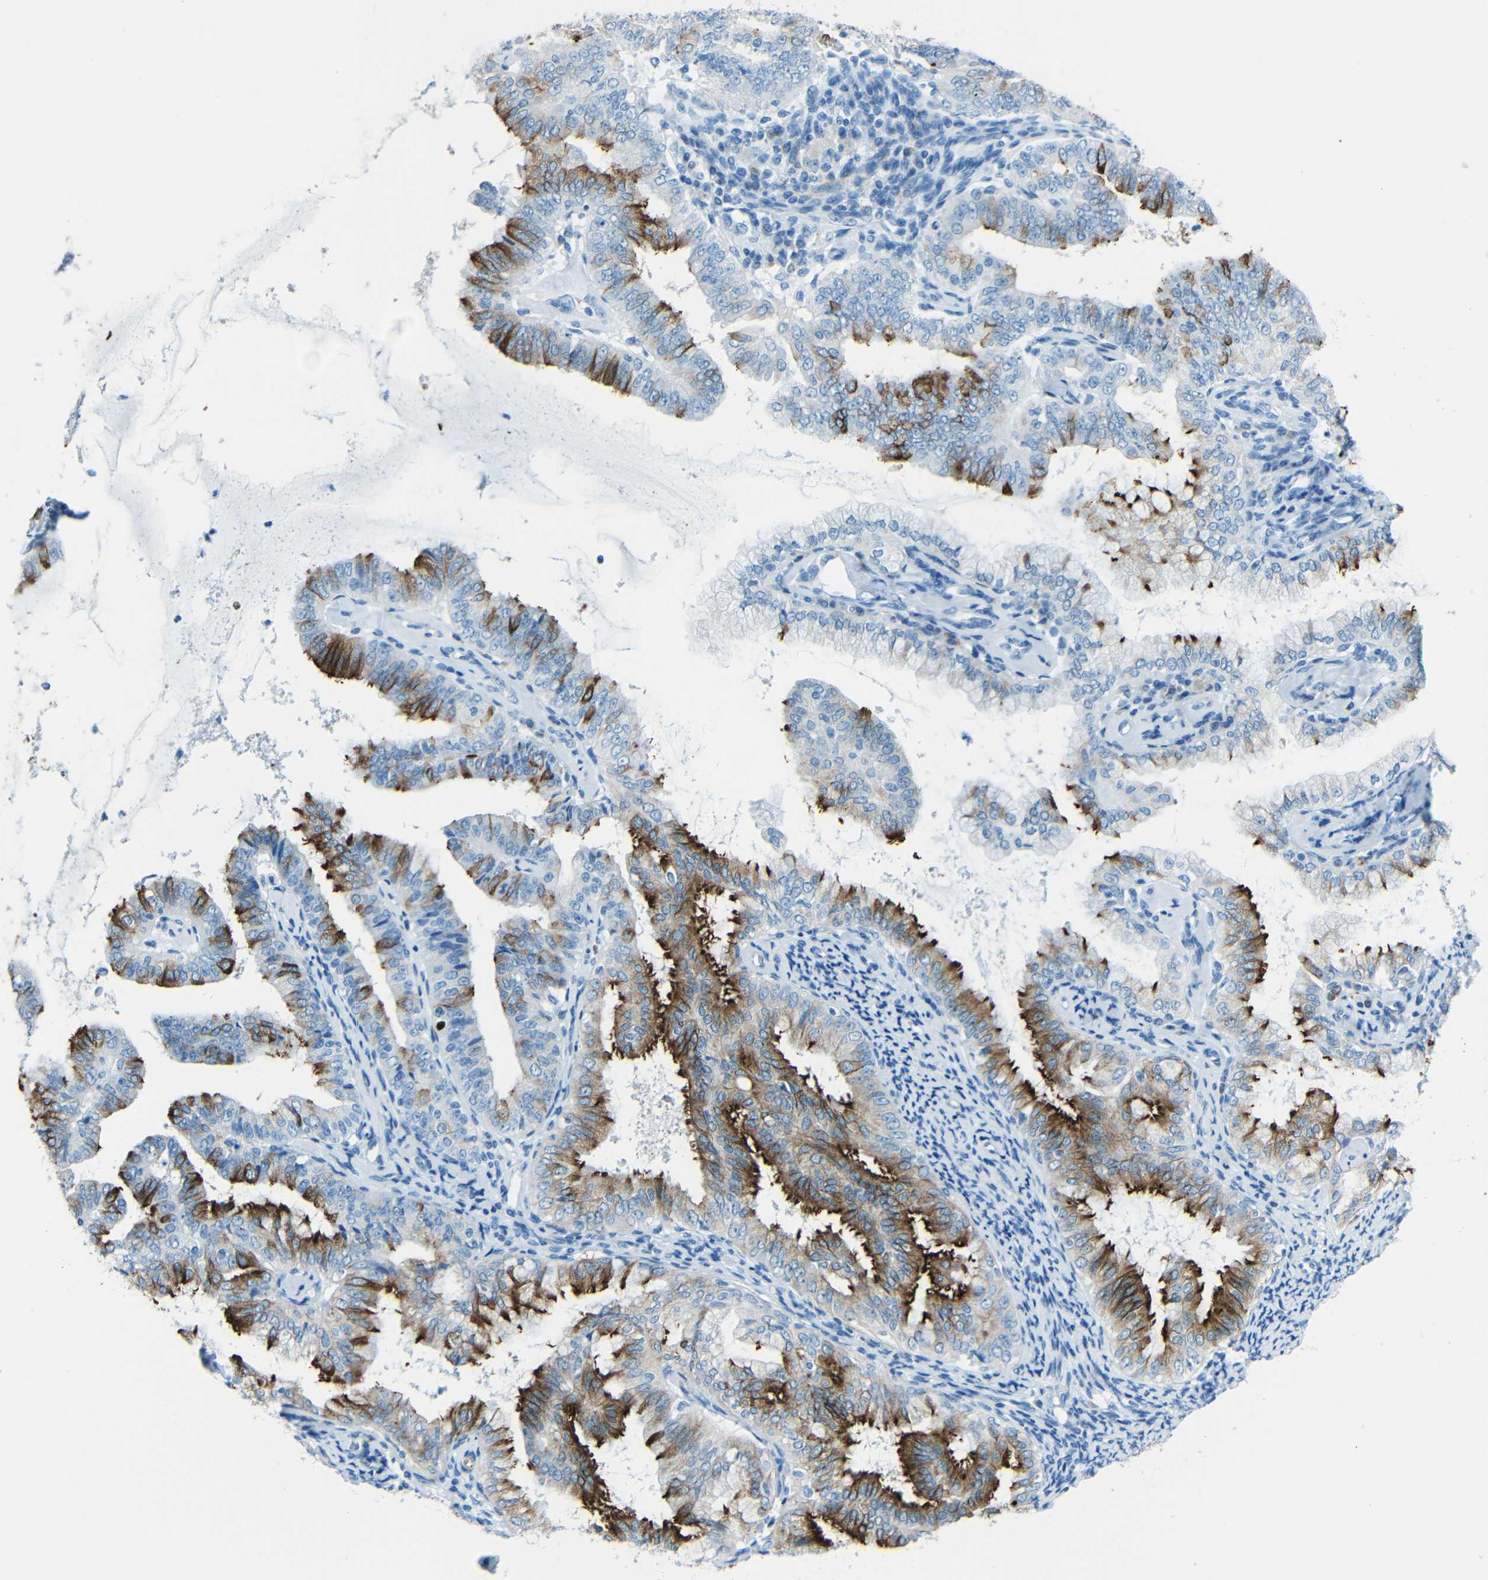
{"staining": {"intensity": "strong", "quantity": "25%-75%", "location": "cytoplasmic/membranous"}, "tissue": "endometrial cancer", "cell_type": "Tumor cells", "image_type": "cancer", "snomed": [{"axis": "morphology", "description": "Adenocarcinoma, NOS"}, {"axis": "topography", "description": "Endometrium"}], "caption": "Human endometrial adenocarcinoma stained with a brown dye exhibits strong cytoplasmic/membranous positive staining in approximately 25%-75% of tumor cells.", "gene": "TUBB4B", "patient": {"sex": "female", "age": 63}}